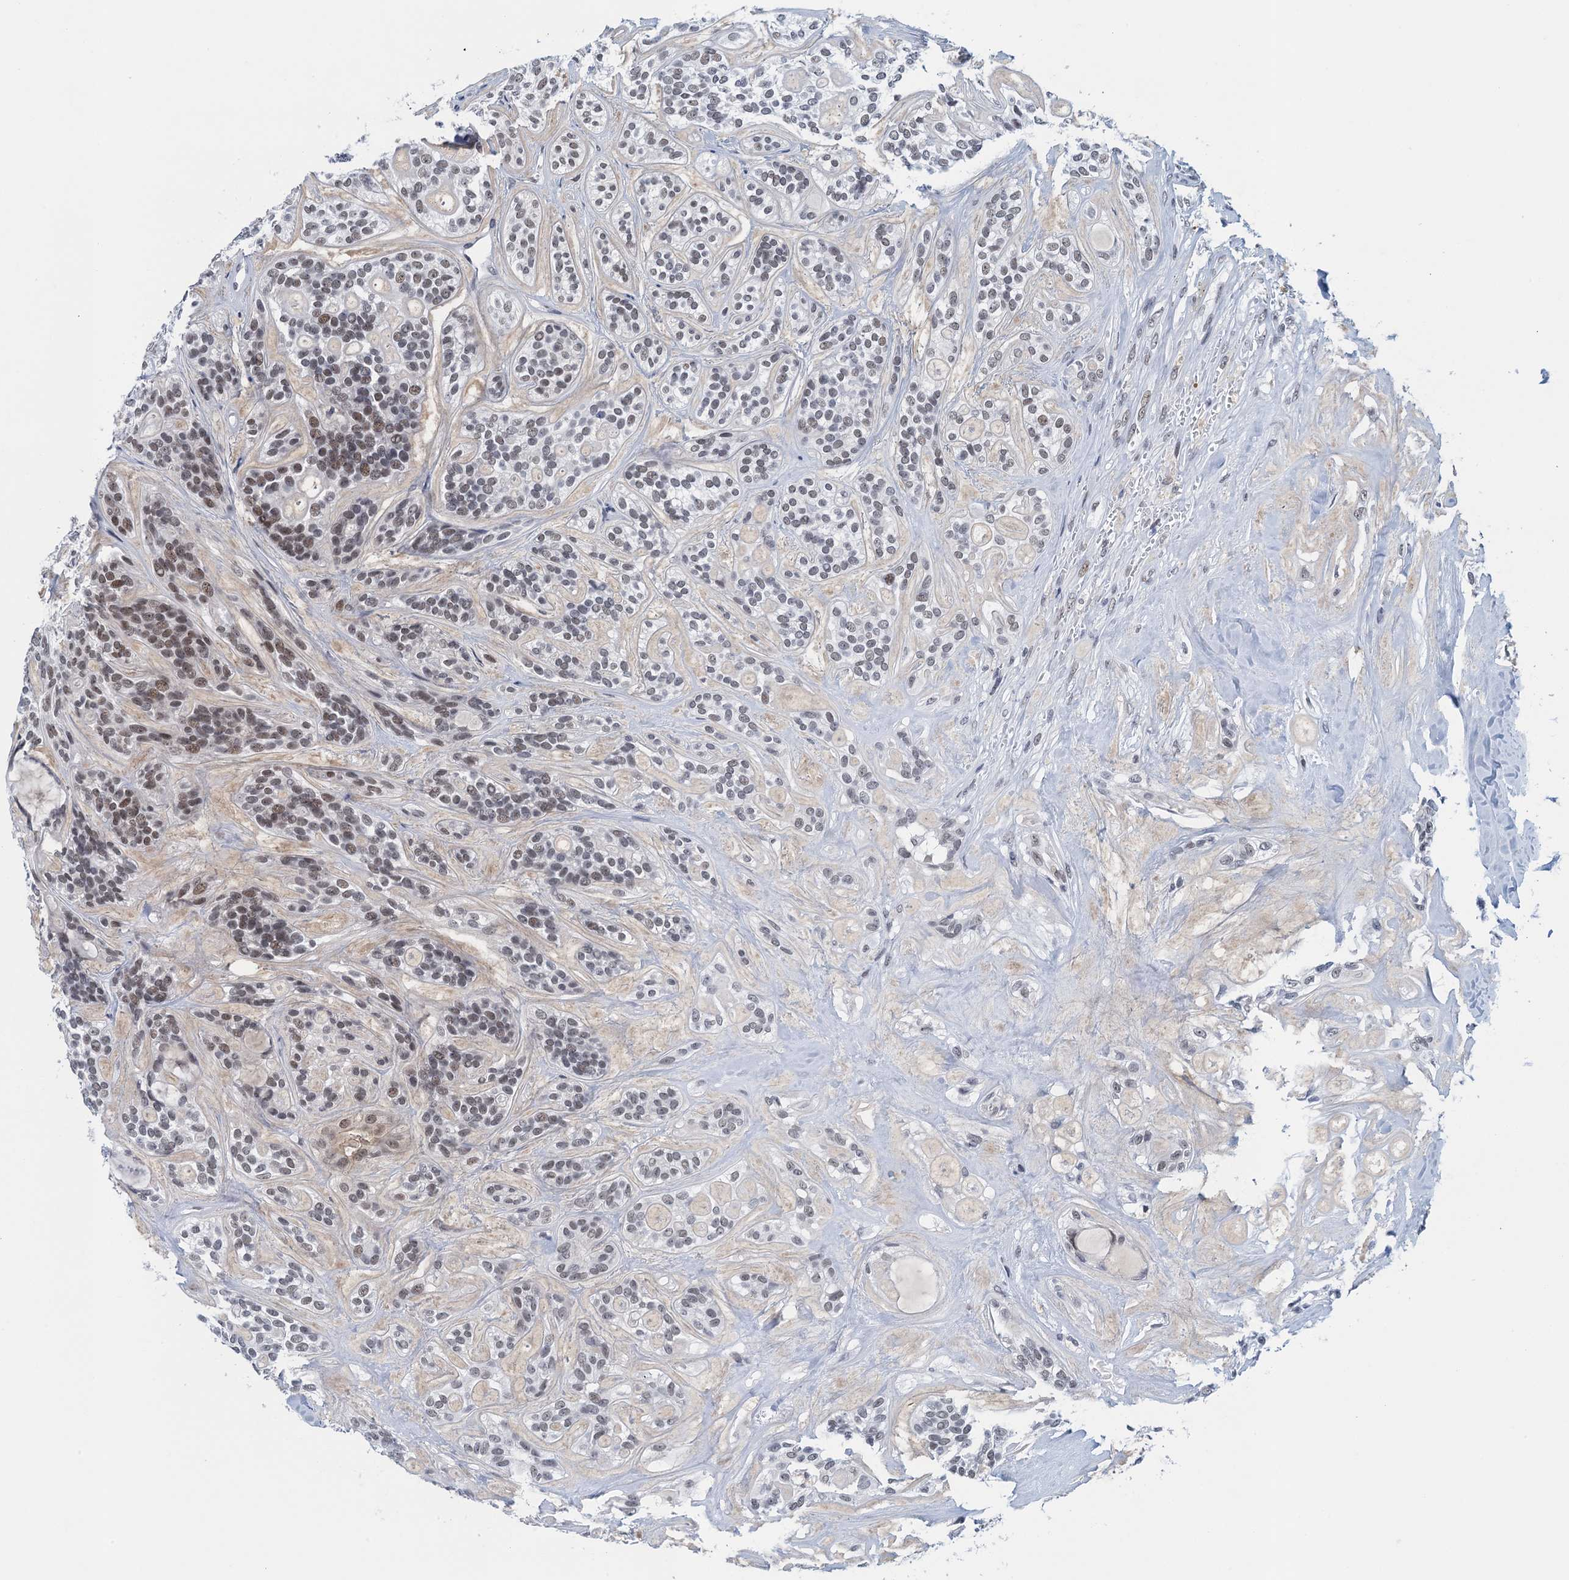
{"staining": {"intensity": "moderate", "quantity": "25%-75%", "location": "nuclear"}, "tissue": "head and neck cancer", "cell_type": "Tumor cells", "image_type": "cancer", "snomed": [{"axis": "morphology", "description": "Adenocarcinoma, NOS"}, {"axis": "topography", "description": "Head-Neck"}], "caption": "DAB (3,3'-diaminobenzidine) immunohistochemical staining of head and neck cancer (adenocarcinoma) shows moderate nuclear protein staining in about 25%-75% of tumor cells.", "gene": "EPS8L1", "patient": {"sex": "male", "age": 66}}